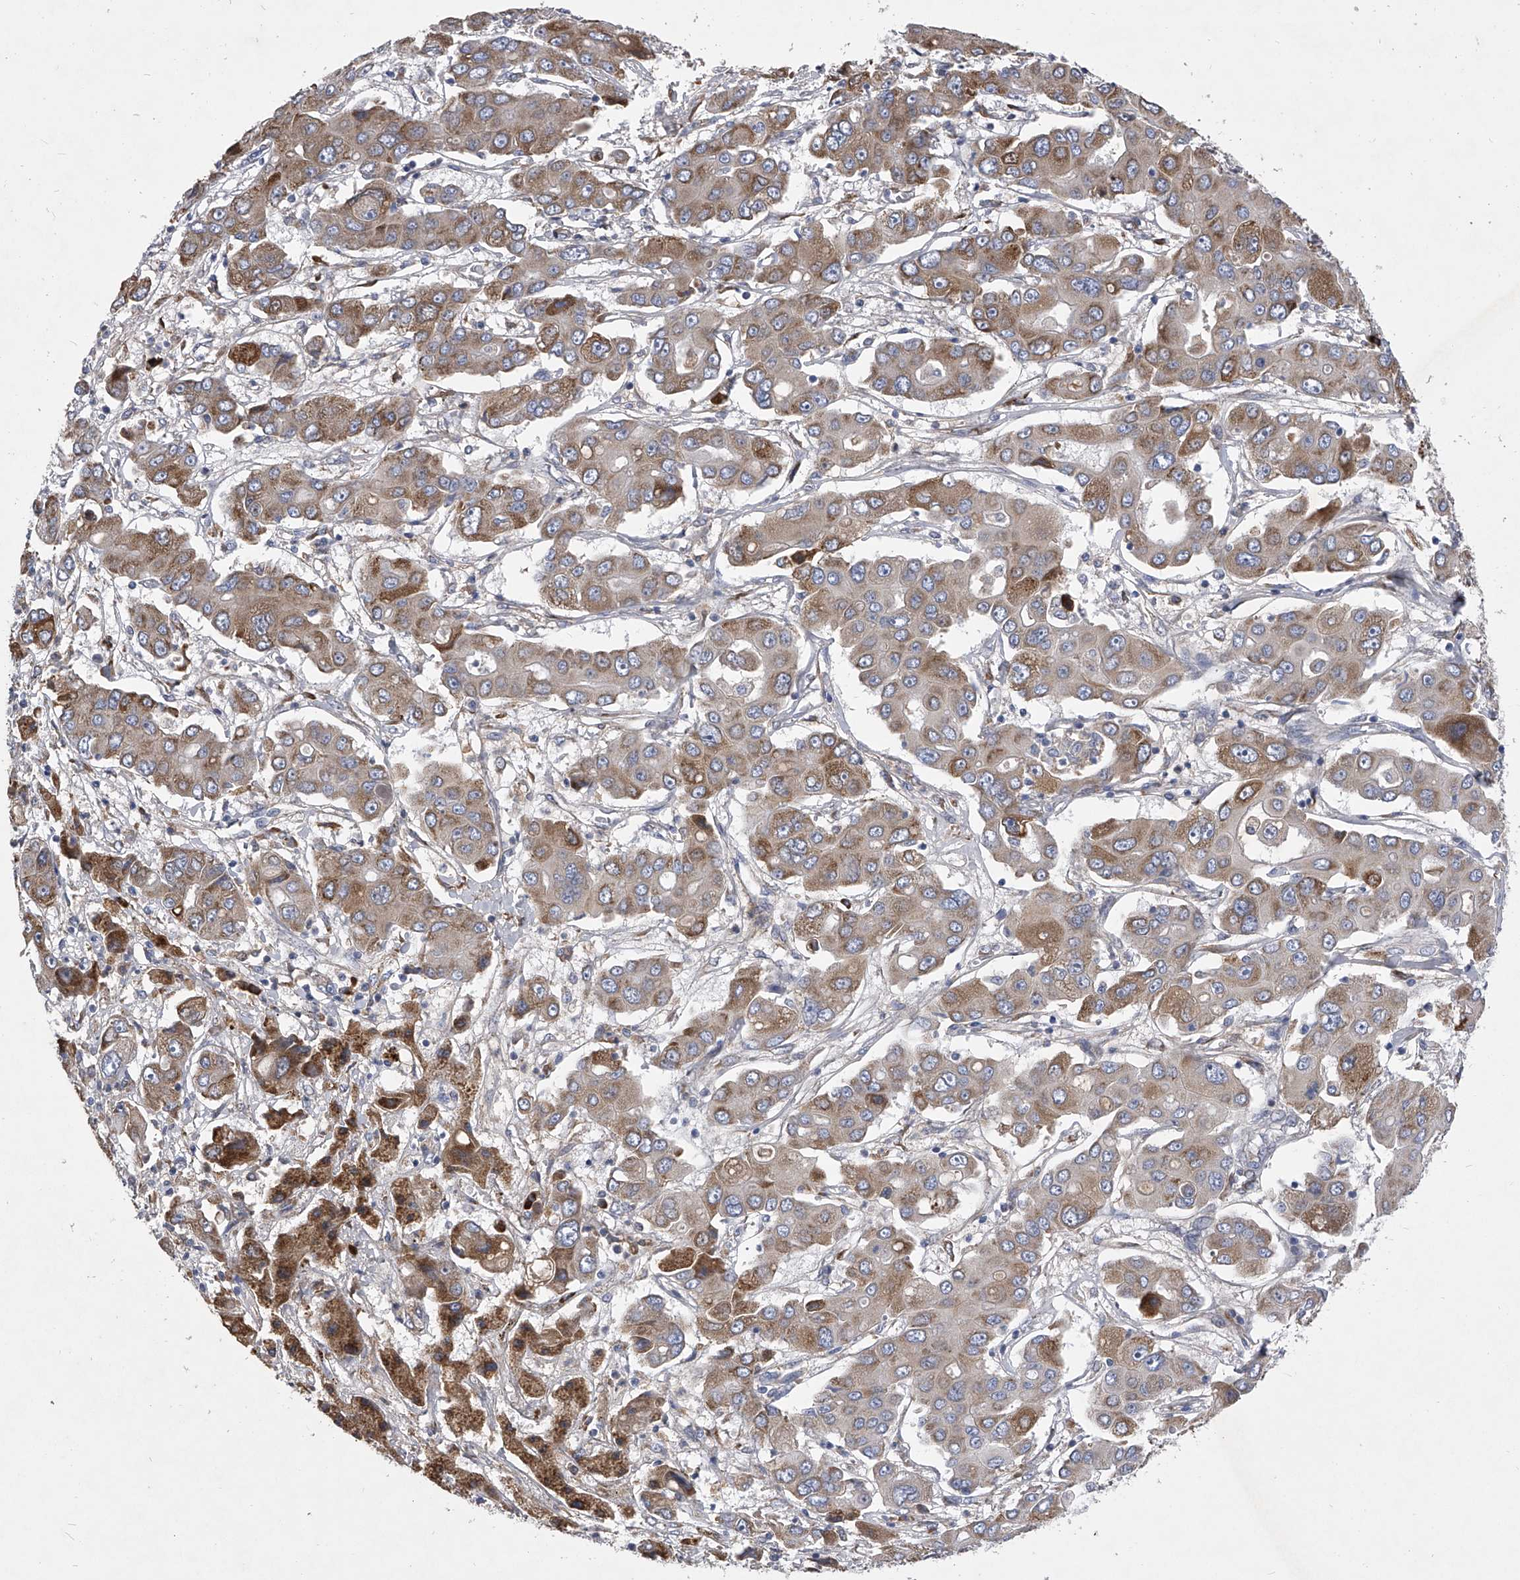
{"staining": {"intensity": "moderate", "quantity": "25%-75%", "location": "cytoplasmic/membranous"}, "tissue": "liver cancer", "cell_type": "Tumor cells", "image_type": "cancer", "snomed": [{"axis": "morphology", "description": "Cholangiocarcinoma"}, {"axis": "topography", "description": "Liver"}], "caption": "Immunohistochemistry (IHC) staining of liver cancer, which shows medium levels of moderate cytoplasmic/membranous positivity in about 25%-75% of tumor cells indicating moderate cytoplasmic/membranous protein positivity. The staining was performed using DAB (brown) for protein detection and nuclei were counterstained in hematoxylin (blue).", "gene": "CCR4", "patient": {"sex": "male", "age": 67}}